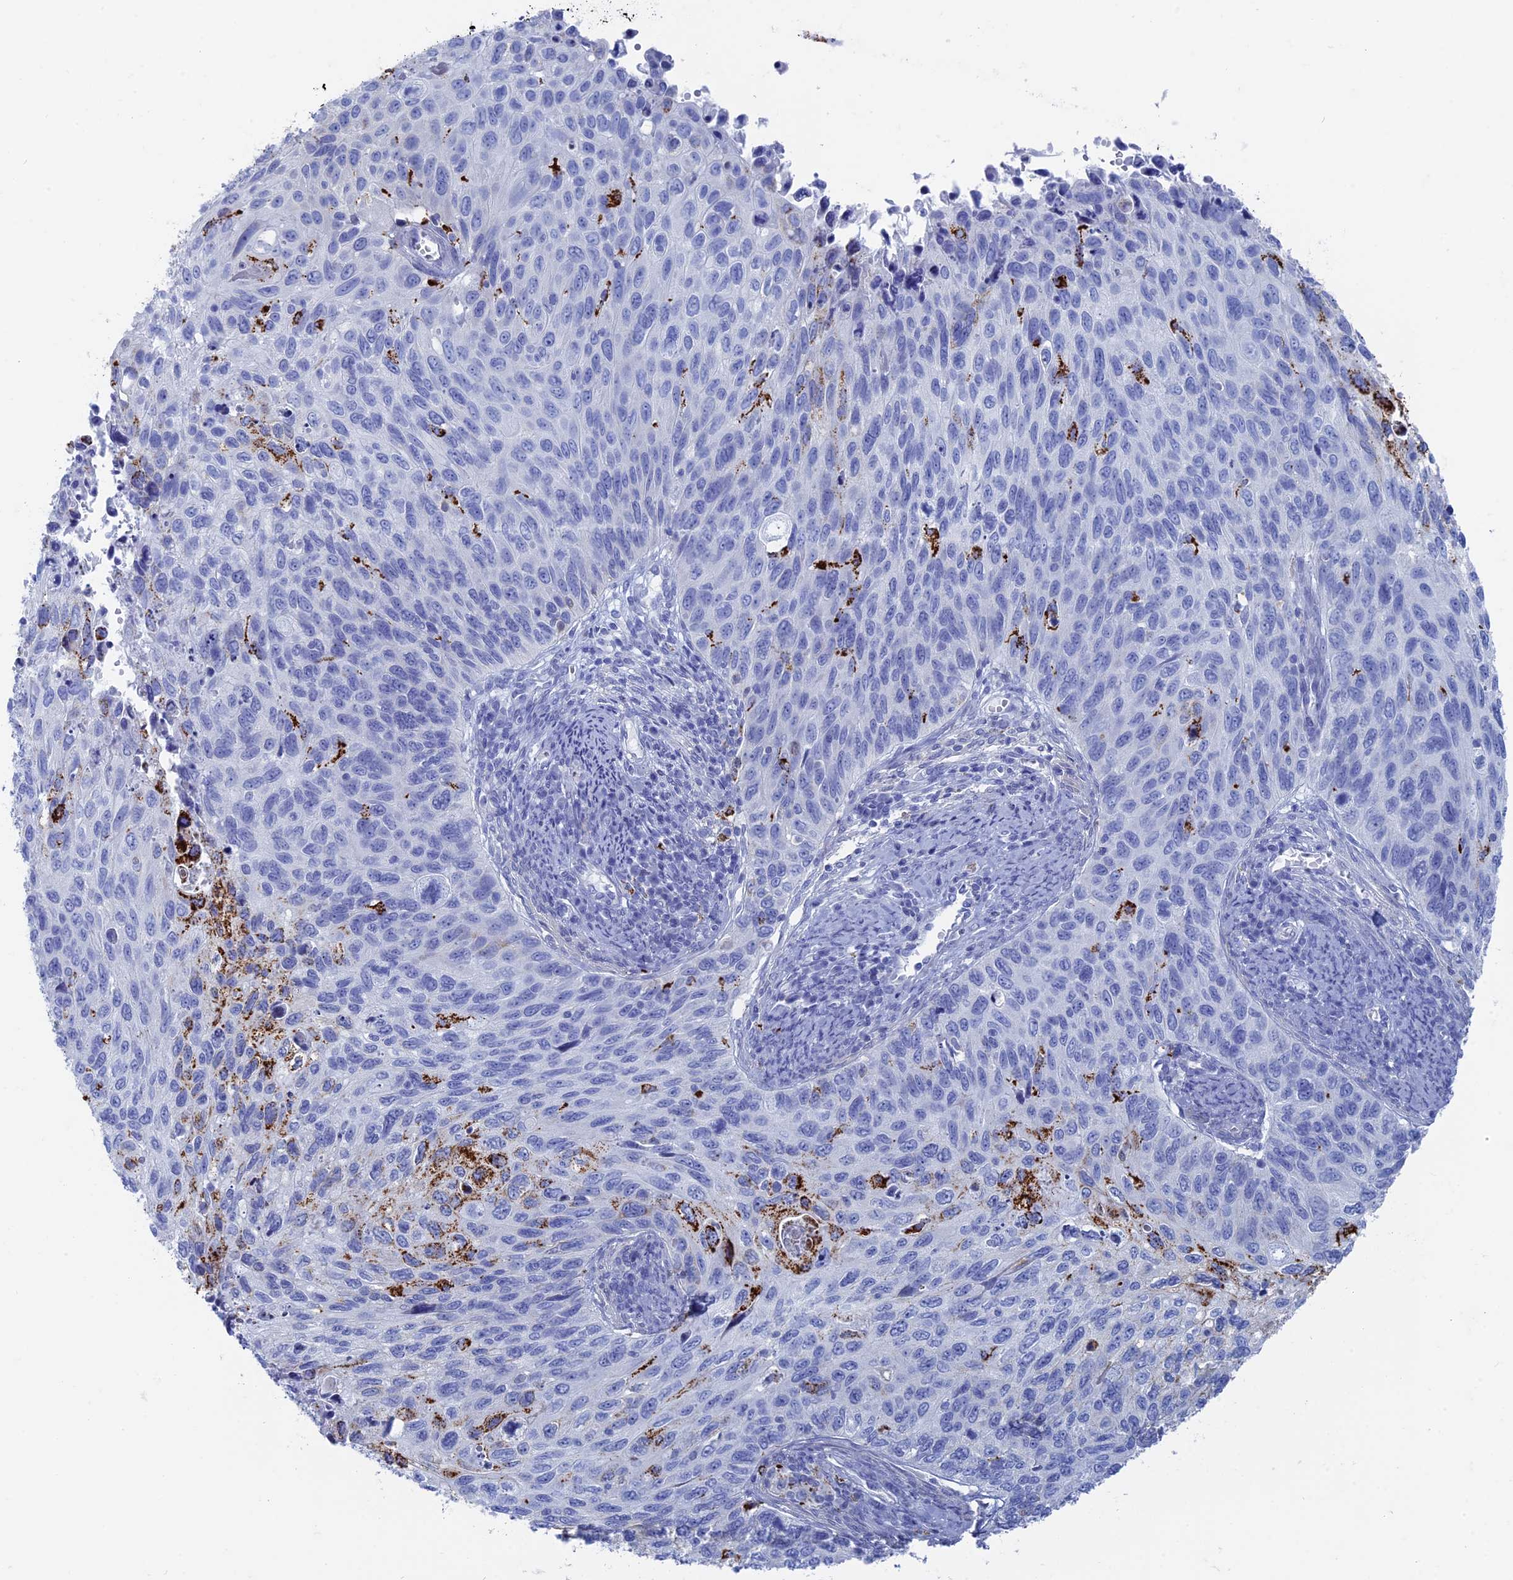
{"staining": {"intensity": "strong", "quantity": "<25%", "location": "cytoplasmic/membranous"}, "tissue": "cervical cancer", "cell_type": "Tumor cells", "image_type": "cancer", "snomed": [{"axis": "morphology", "description": "Squamous cell carcinoma, NOS"}, {"axis": "topography", "description": "Cervix"}], "caption": "High-power microscopy captured an IHC photomicrograph of cervical cancer, revealing strong cytoplasmic/membranous expression in about <25% of tumor cells.", "gene": "ALMS1", "patient": {"sex": "female", "age": 70}}